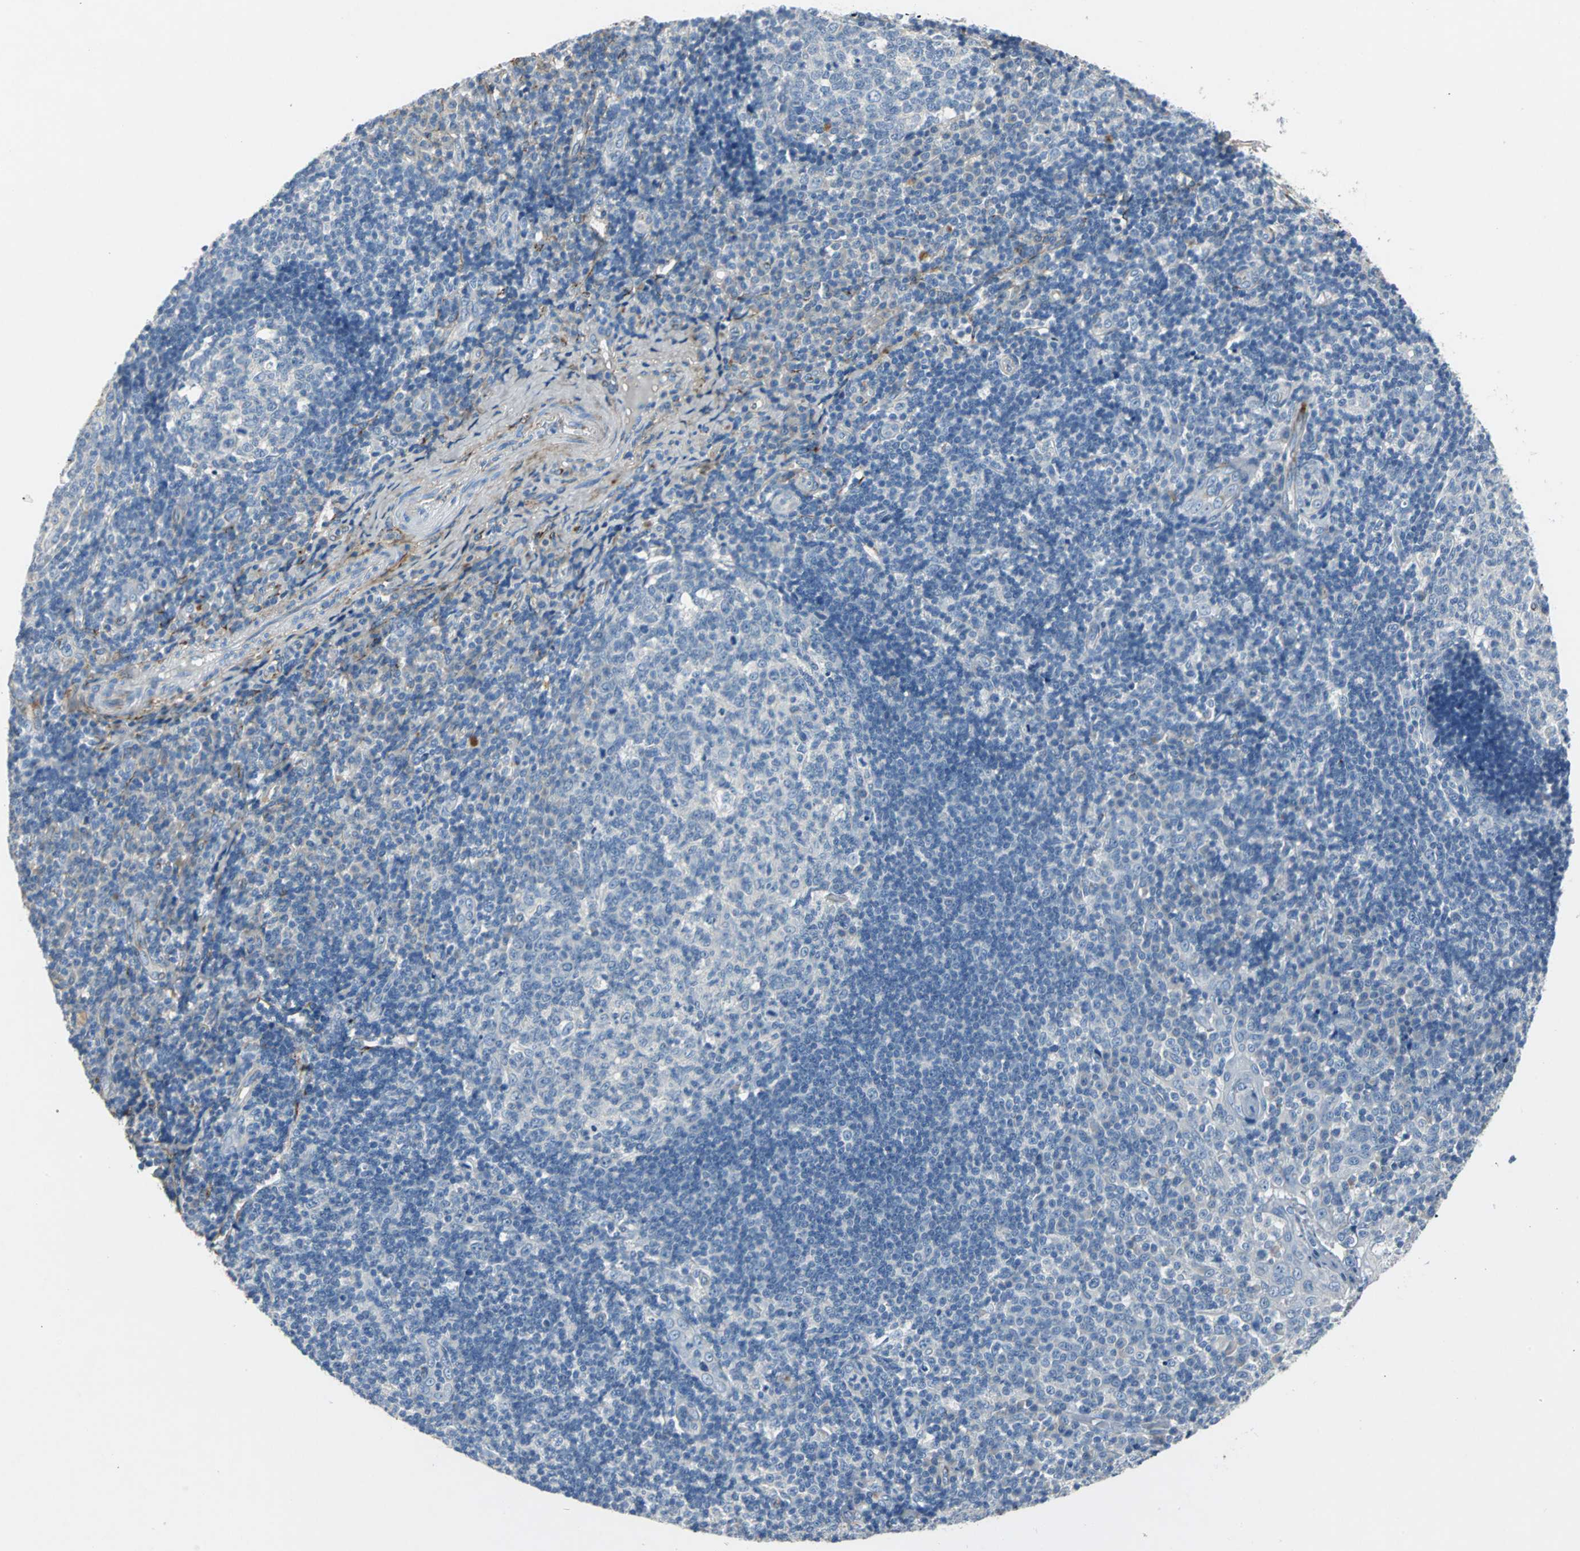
{"staining": {"intensity": "negative", "quantity": "none", "location": "none"}, "tissue": "tonsil", "cell_type": "Germinal center cells", "image_type": "normal", "snomed": [{"axis": "morphology", "description": "Normal tissue, NOS"}, {"axis": "topography", "description": "Tonsil"}], "caption": "Histopathology image shows no significant protein expression in germinal center cells of unremarkable tonsil.", "gene": "EFNB3", "patient": {"sex": "female", "age": 40}}